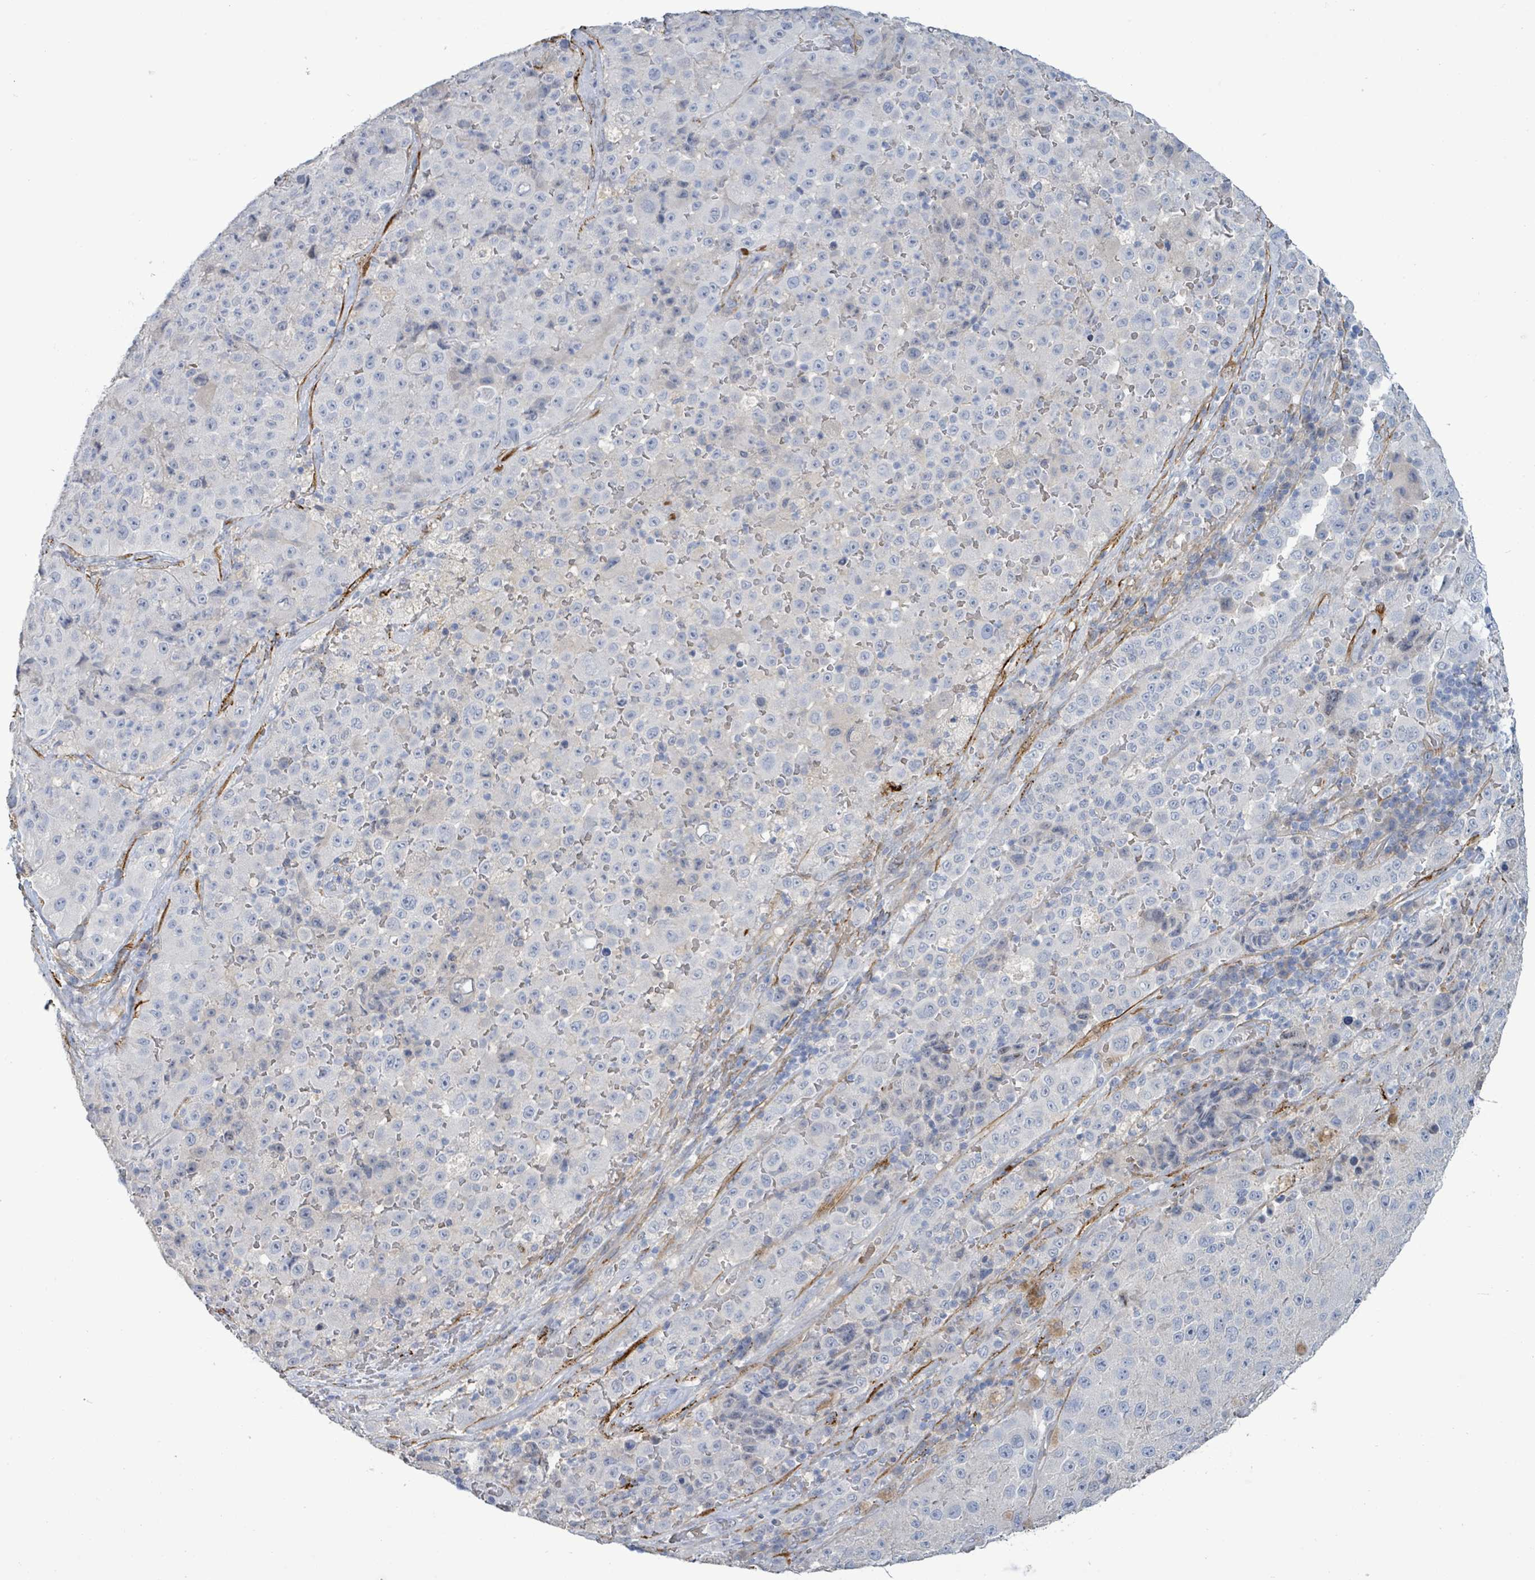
{"staining": {"intensity": "negative", "quantity": "none", "location": "none"}, "tissue": "melanoma", "cell_type": "Tumor cells", "image_type": "cancer", "snomed": [{"axis": "morphology", "description": "Malignant melanoma, Metastatic site"}, {"axis": "topography", "description": "Lymph node"}], "caption": "Protein analysis of melanoma reveals no significant positivity in tumor cells.", "gene": "DMRTC1B", "patient": {"sex": "male", "age": 62}}